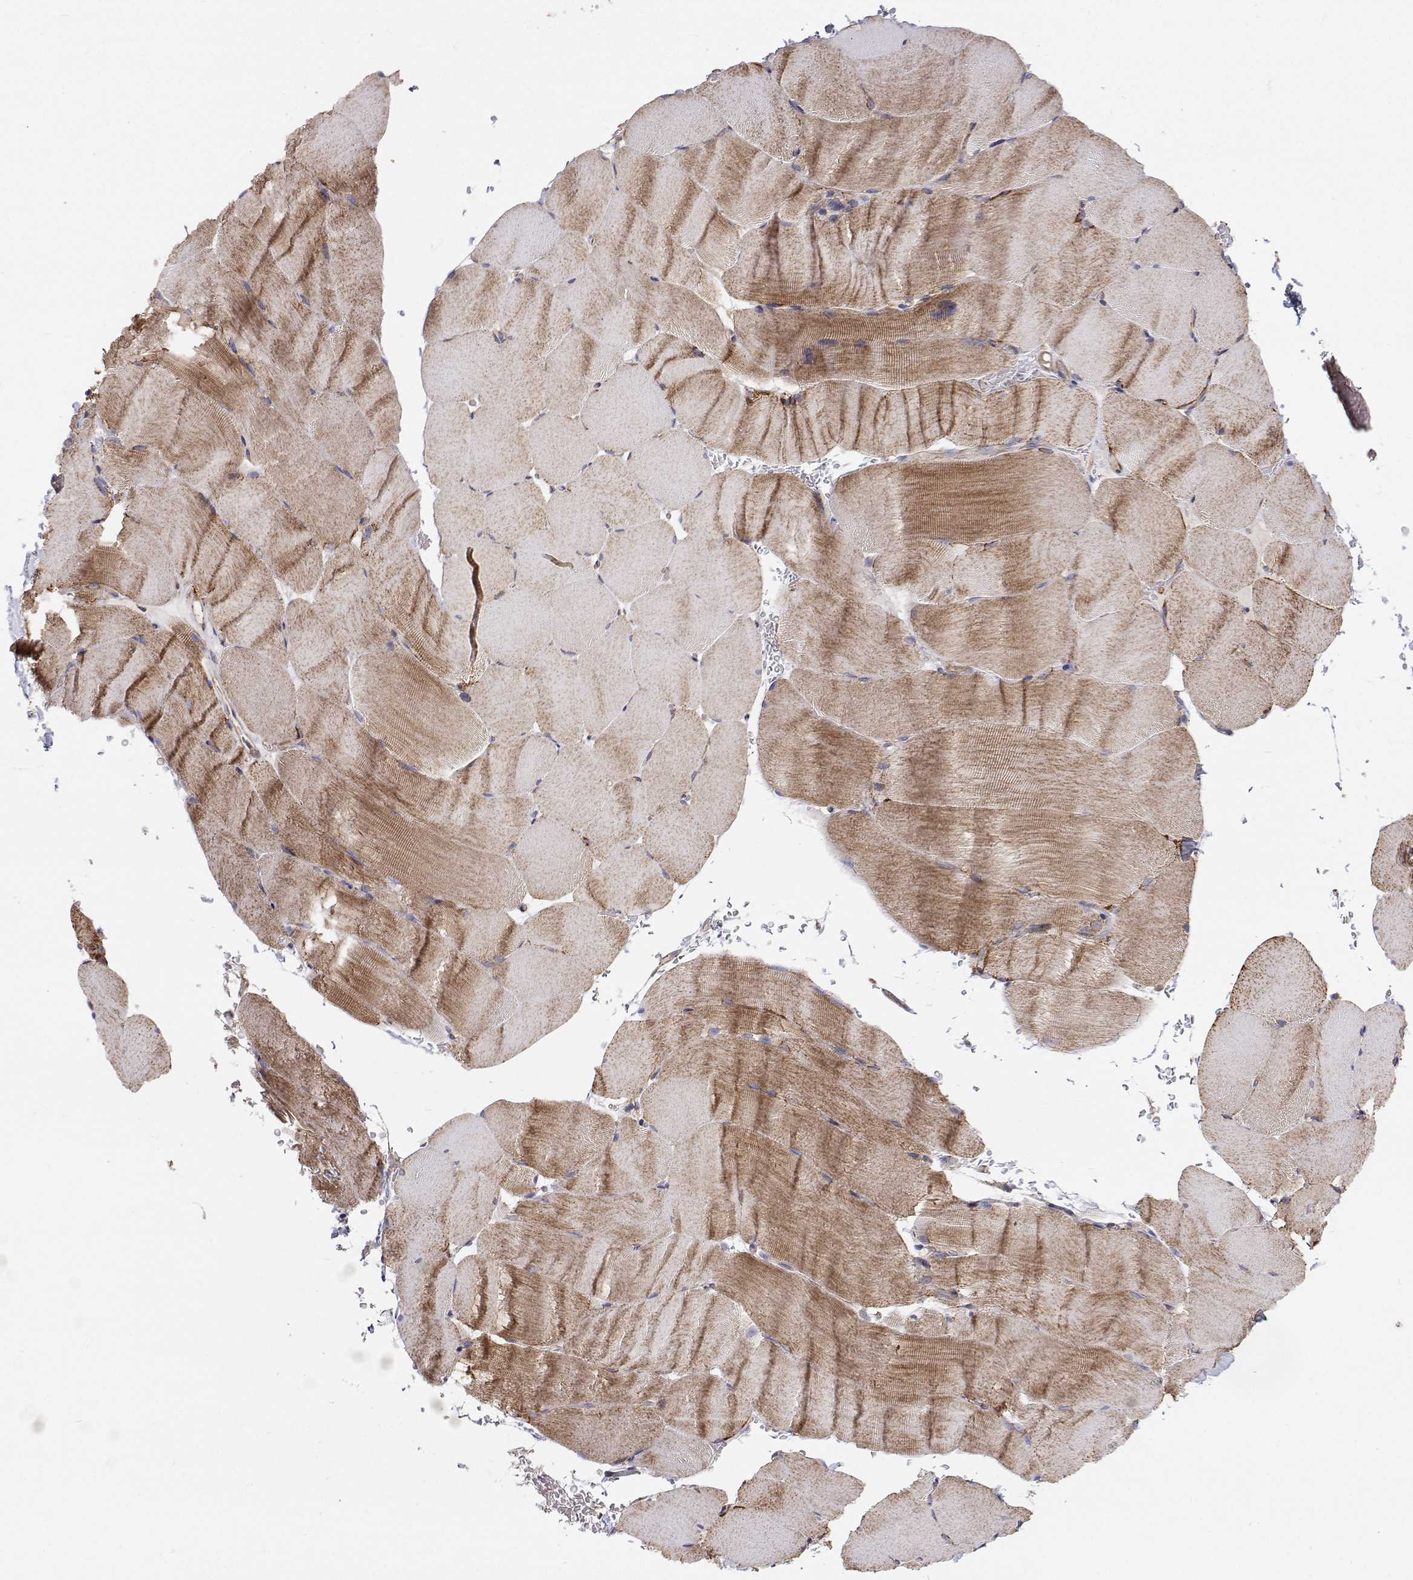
{"staining": {"intensity": "moderate", "quantity": "25%-75%", "location": "cytoplasmic/membranous"}, "tissue": "skeletal muscle", "cell_type": "Myocytes", "image_type": "normal", "snomed": [{"axis": "morphology", "description": "Normal tissue, NOS"}, {"axis": "topography", "description": "Skeletal muscle"}], "caption": "IHC of unremarkable skeletal muscle reveals medium levels of moderate cytoplasmic/membranous positivity in about 25%-75% of myocytes.", "gene": "SPICE1", "patient": {"sex": "female", "age": 37}}